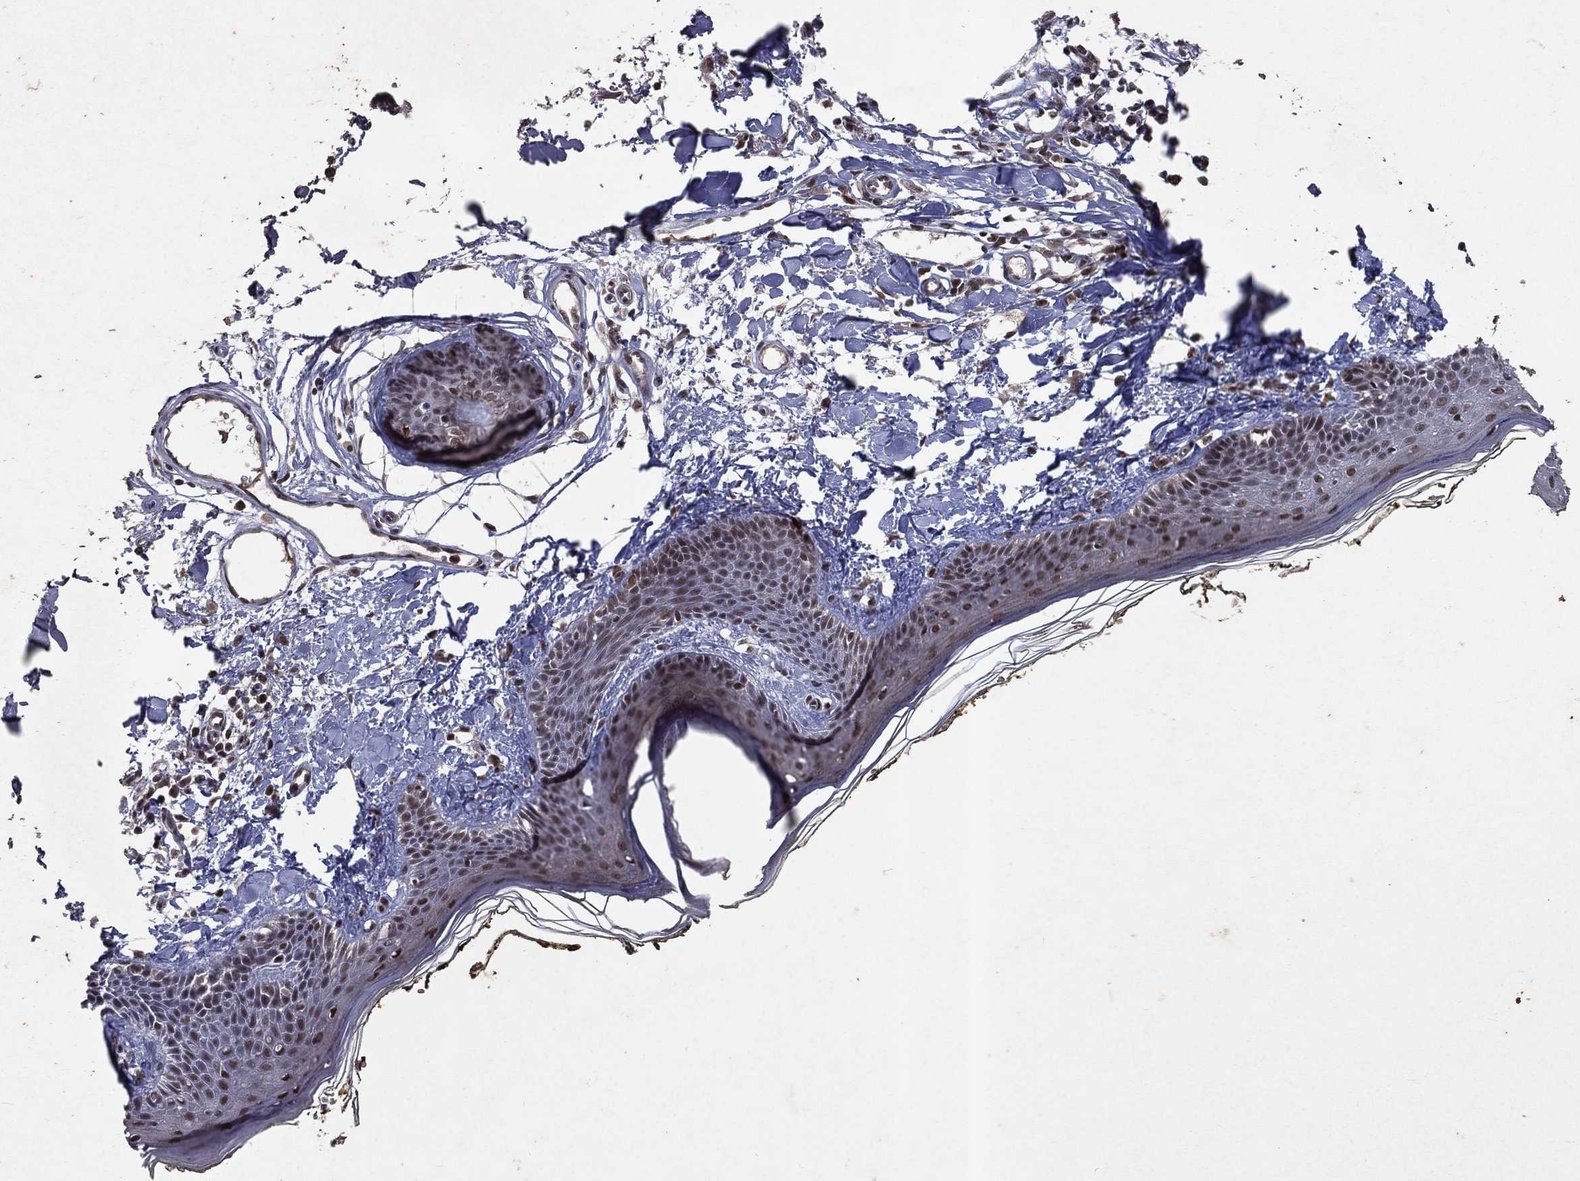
{"staining": {"intensity": "weak", "quantity": "25%-75%", "location": "cytoplasmic/membranous"}, "tissue": "skin", "cell_type": "Fibroblasts", "image_type": "normal", "snomed": [{"axis": "morphology", "description": "Normal tissue, NOS"}, {"axis": "topography", "description": "Skin"}], "caption": "Immunohistochemical staining of benign skin exhibits low levels of weak cytoplasmic/membranous expression in about 25%-75% of fibroblasts.", "gene": "DMAP1", "patient": {"sex": "male", "age": 76}}